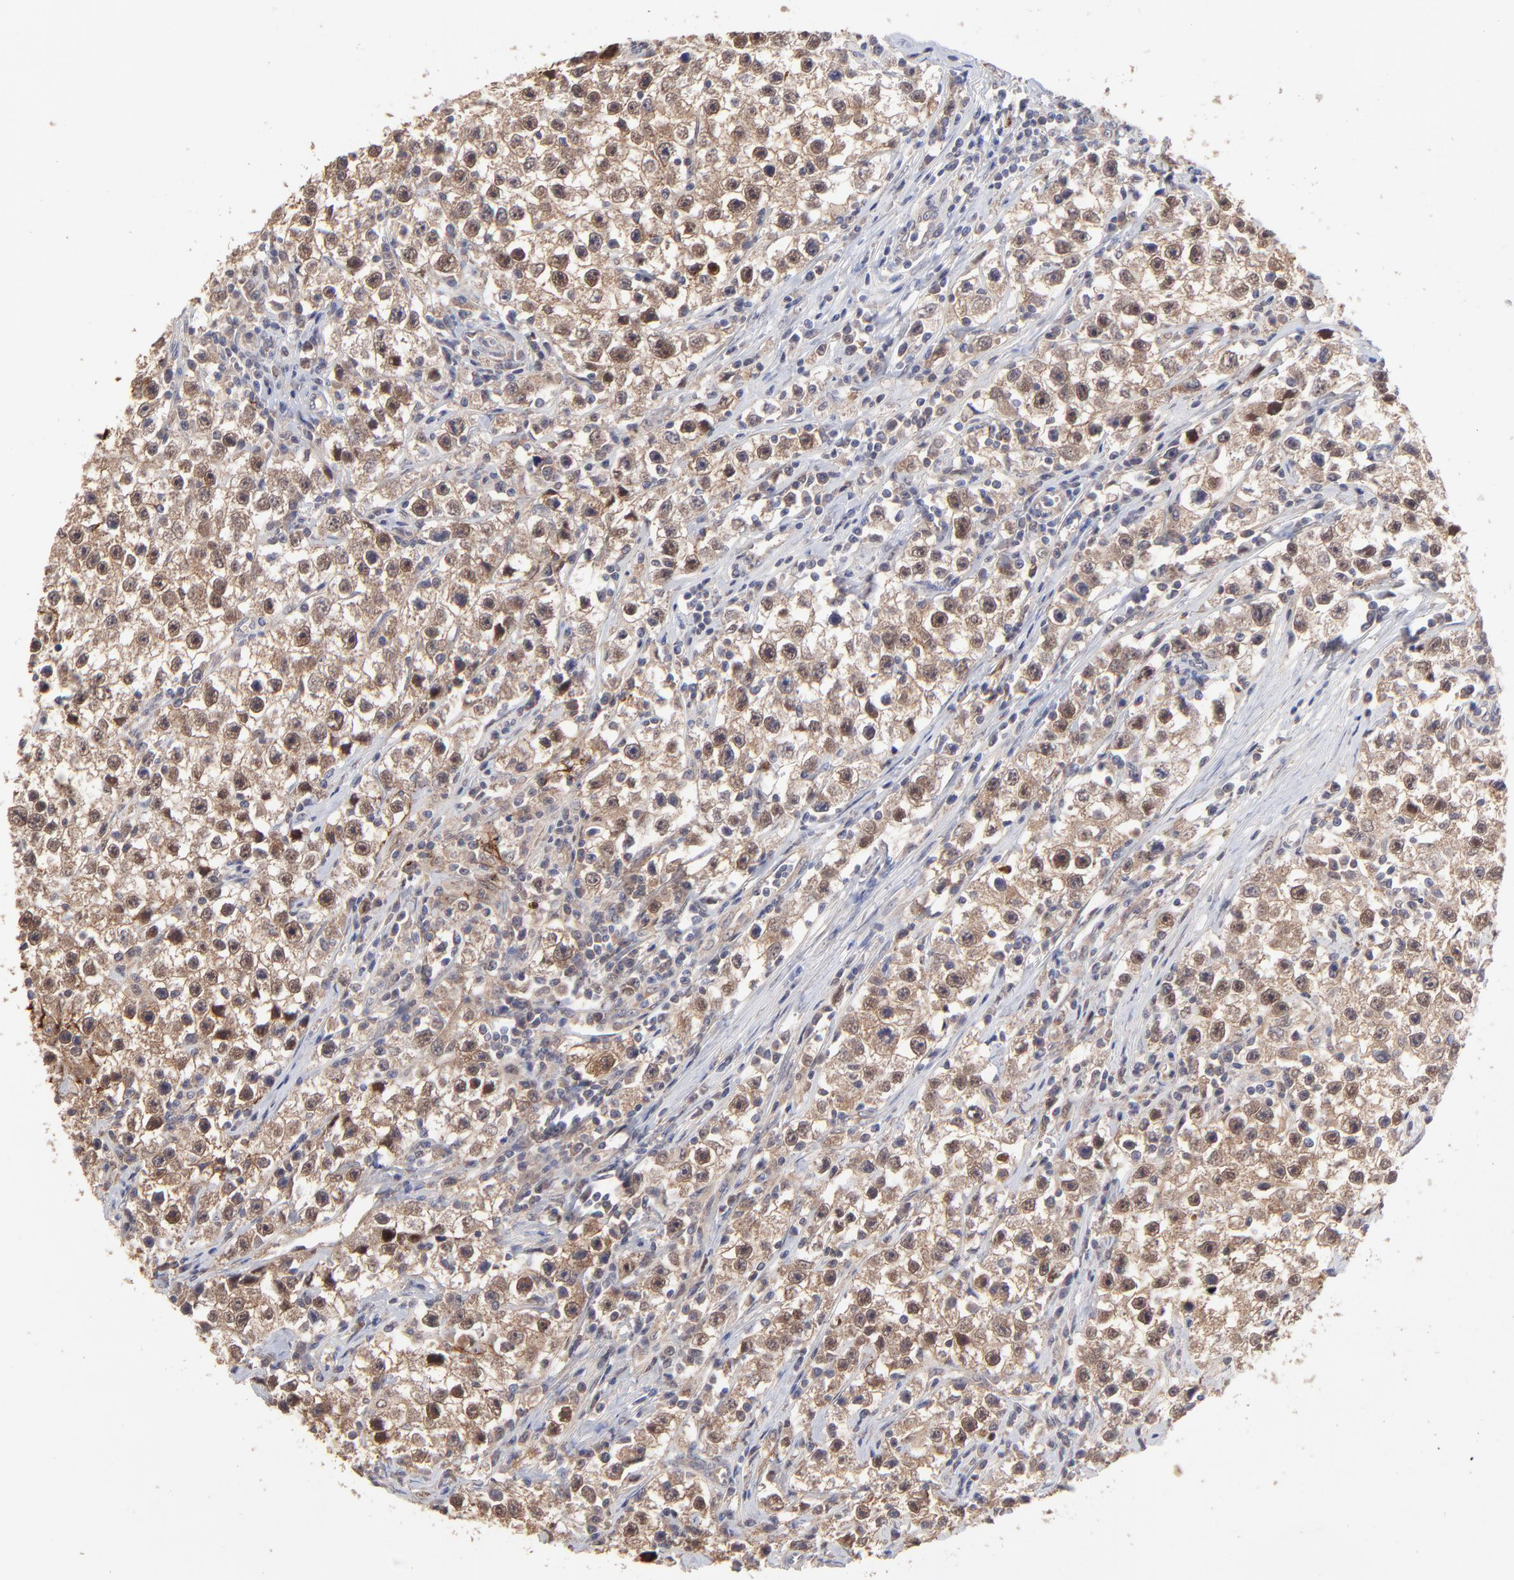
{"staining": {"intensity": "moderate", "quantity": "25%-75%", "location": "cytoplasmic/membranous,nuclear"}, "tissue": "testis cancer", "cell_type": "Tumor cells", "image_type": "cancer", "snomed": [{"axis": "morphology", "description": "Seminoma, NOS"}, {"axis": "topography", "description": "Testis"}], "caption": "Protein staining of seminoma (testis) tissue exhibits moderate cytoplasmic/membranous and nuclear positivity in approximately 25%-75% of tumor cells. The staining was performed using DAB (3,3'-diaminobenzidine) to visualize the protein expression in brown, while the nuclei were stained in blue with hematoxylin (Magnification: 20x).", "gene": "PSMD14", "patient": {"sex": "male", "age": 35}}